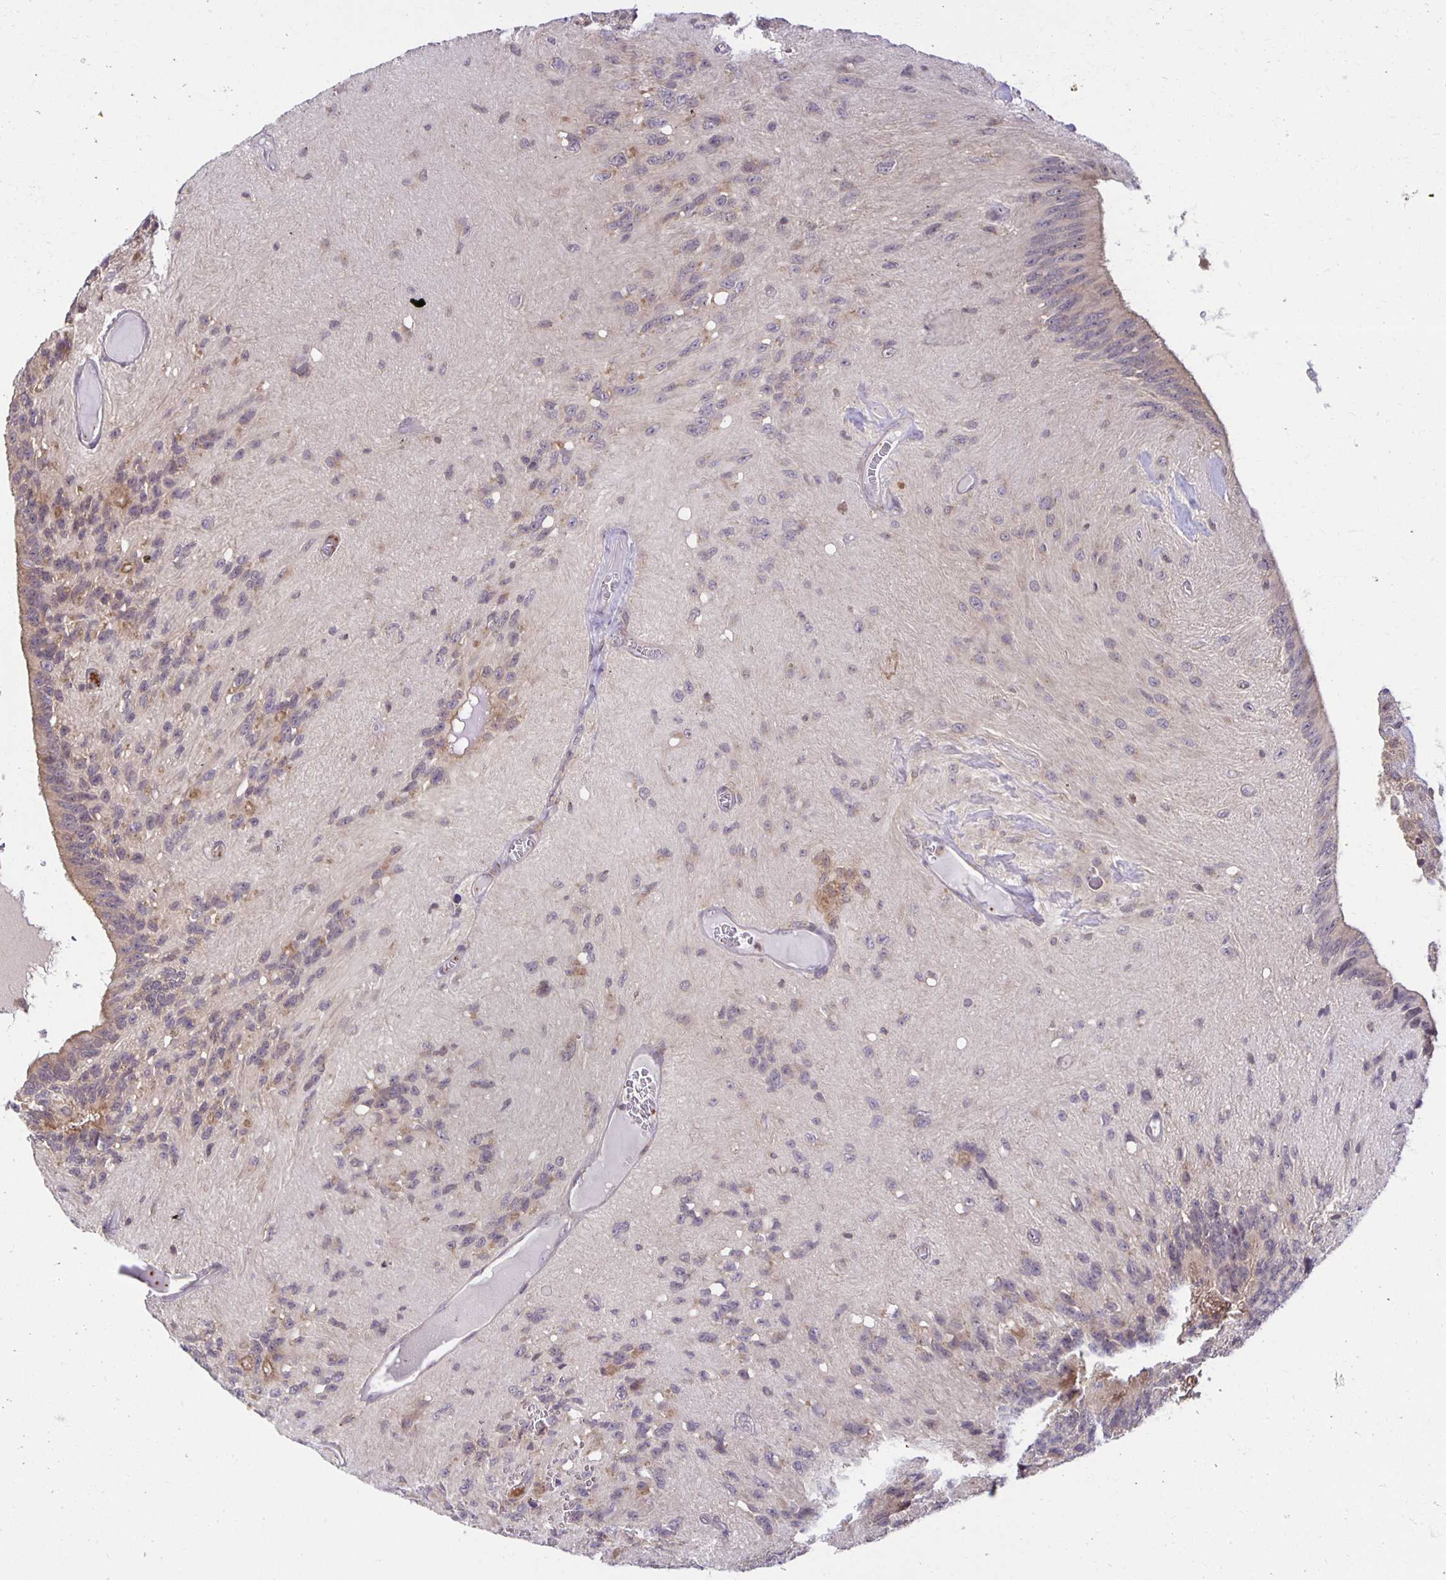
{"staining": {"intensity": "weak", "quantity": "<25%", "location": "cytoplasmic/membranous"}, "tissue": "glioma", "cell_type": "Tumor cells", "image_type": "cancer", "snomed": [{"axis": "morphology", "description": "Glioma, malignant, Low grade"}, {"axis": "topography", "description": "Brain"}], "caption": "Tumor cells show no significant protein expression in low-grade glioma (malignant).", "gene": "MIEN1", "patient": {"sex": "male", "age": 31}}